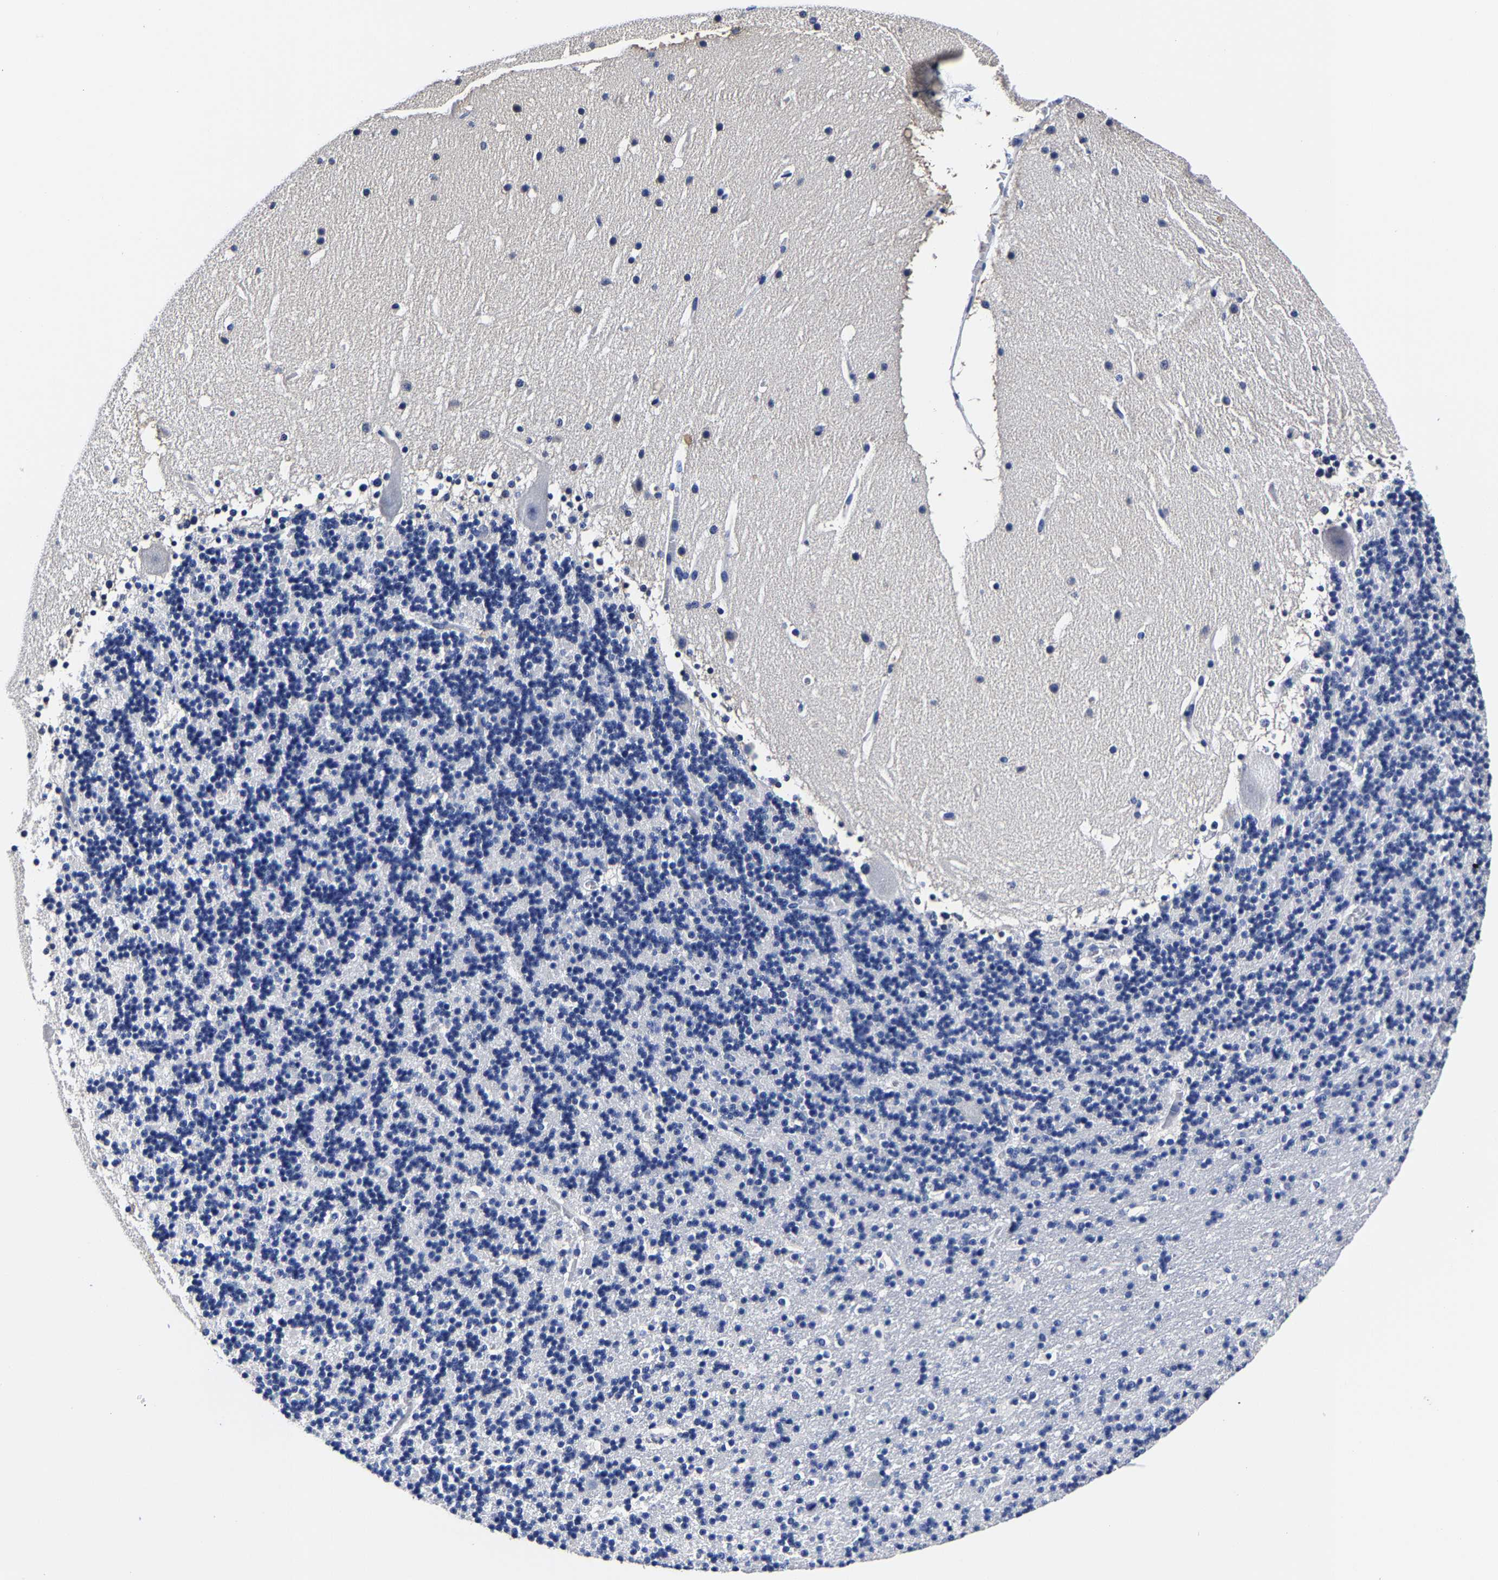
{"staining": {"intensity": "negative", "quantity": "none", "location": "none"}, "tissue": "cerebellum", "cell_type": "Cells in granular layer", "image_type": "normal", "snomed": [{"axis": "morphology", "description": "Normal tissue, NOS"}, {"axis": "topography", "description": "Cerebellum"}], "caption": "Cells in granular layer are negative for brown protein staining in normal cerebellum.", "gene": "CPA2", "patient": {"sex": "male", "age": 45}}